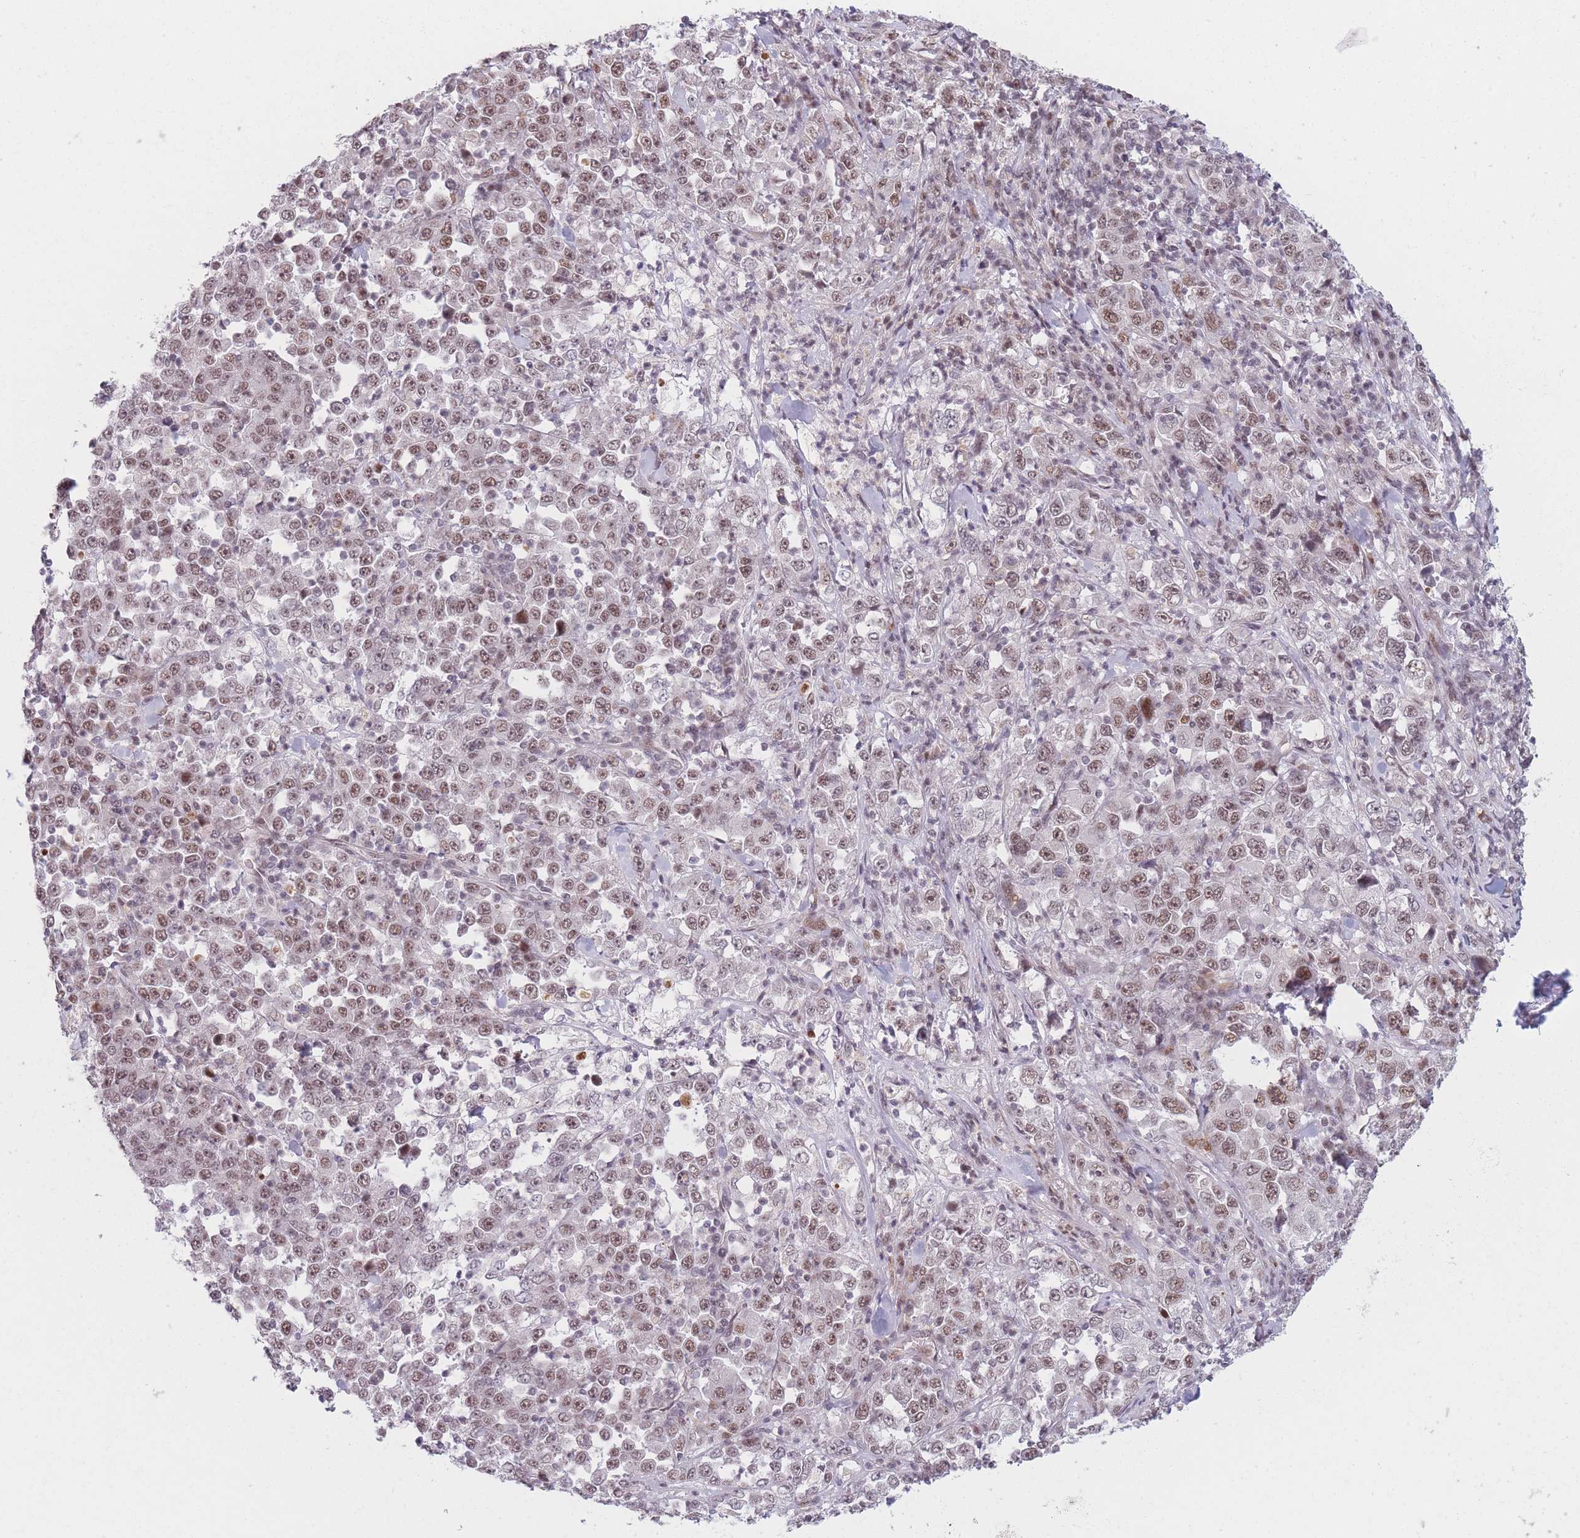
{"staining": {"intensity": "moderate", "quantity": ">75%", "location": "nuclear"}, "tissue": "stomach cancer", "cell_type": "Tumor cells", "image_type": "cancer", "snomed": [{"axis": "morphology", "description": "Normal tissue, NOS"}, {"axis": "morphology", "description": "Adenocarcinoma, NOS"}, {"axis": "topography", "description": "Stomach, upper"}, {"axis": "topography", "description": "Stomach"}], "caption": "The image shows a brown stain indicating the presence of a protein in the nuclear of tumor cells in stomach cancer (adenocarcinoma).", "gene": "SUPT6H", "patient": {"sex": "male", "age": 59}}